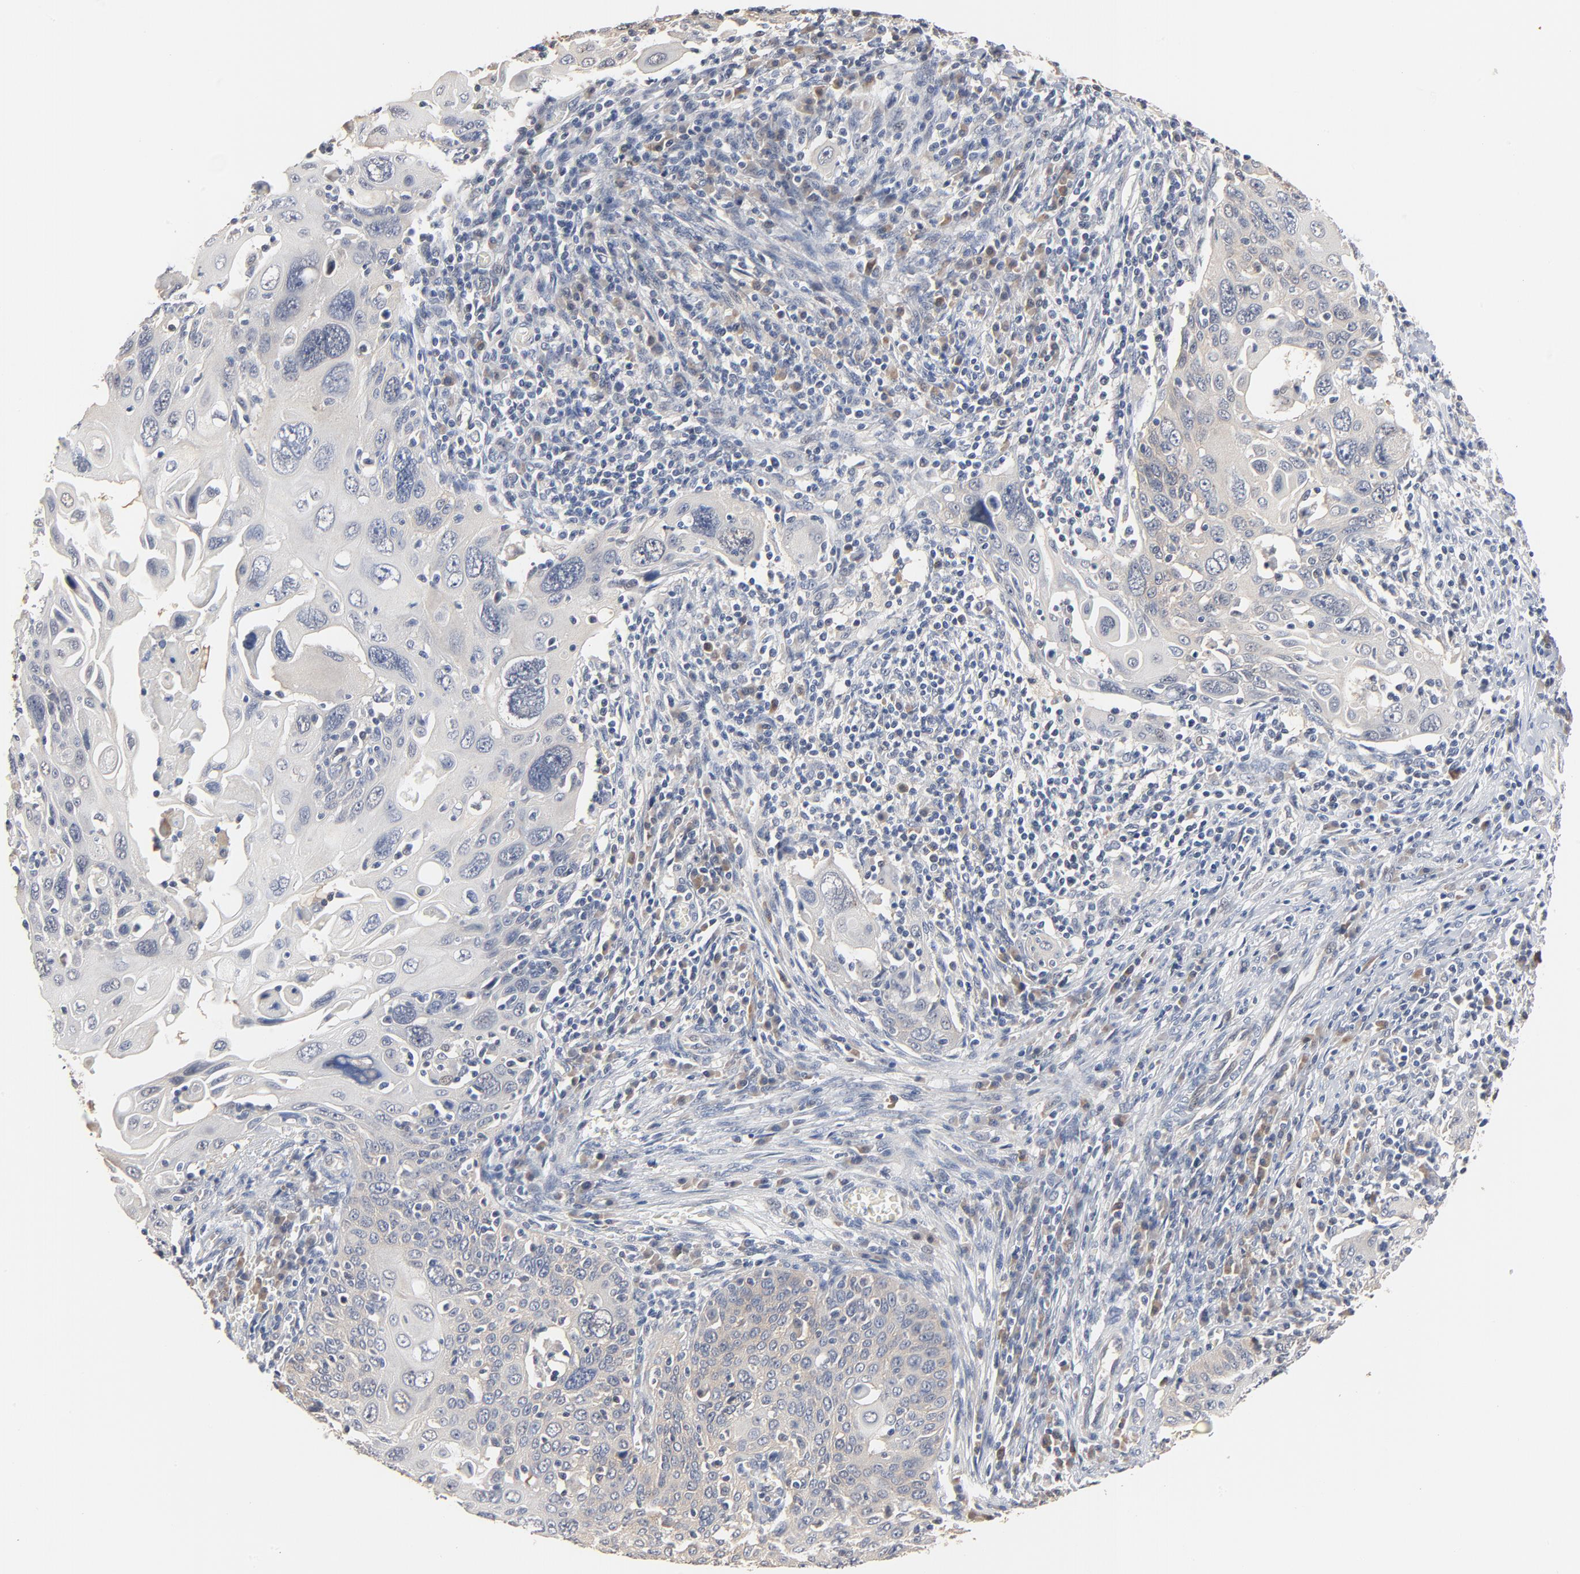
{"staining": {"intensity": "weak", "quantity": ">75%", "location": "cytoplasmic/membranous"}, "tissue": "cervical cancer", "cell_type": "Tumor cells", "image_type": "cancer", "snomed": [{"axis": "morphology", "description": "Squamous cell carcinoma, NOS"}, {"axis": "topography", "description": "Cervix"}], "caption": "Cervical squamous cell carcinoma was stained to show a protein in brown. There is low levels of weak cytoplasmic/membranous positivity in about >75% of tumor cells.", "gene": "EPCAM", "patient": {"sex": "female", "age": 54}}